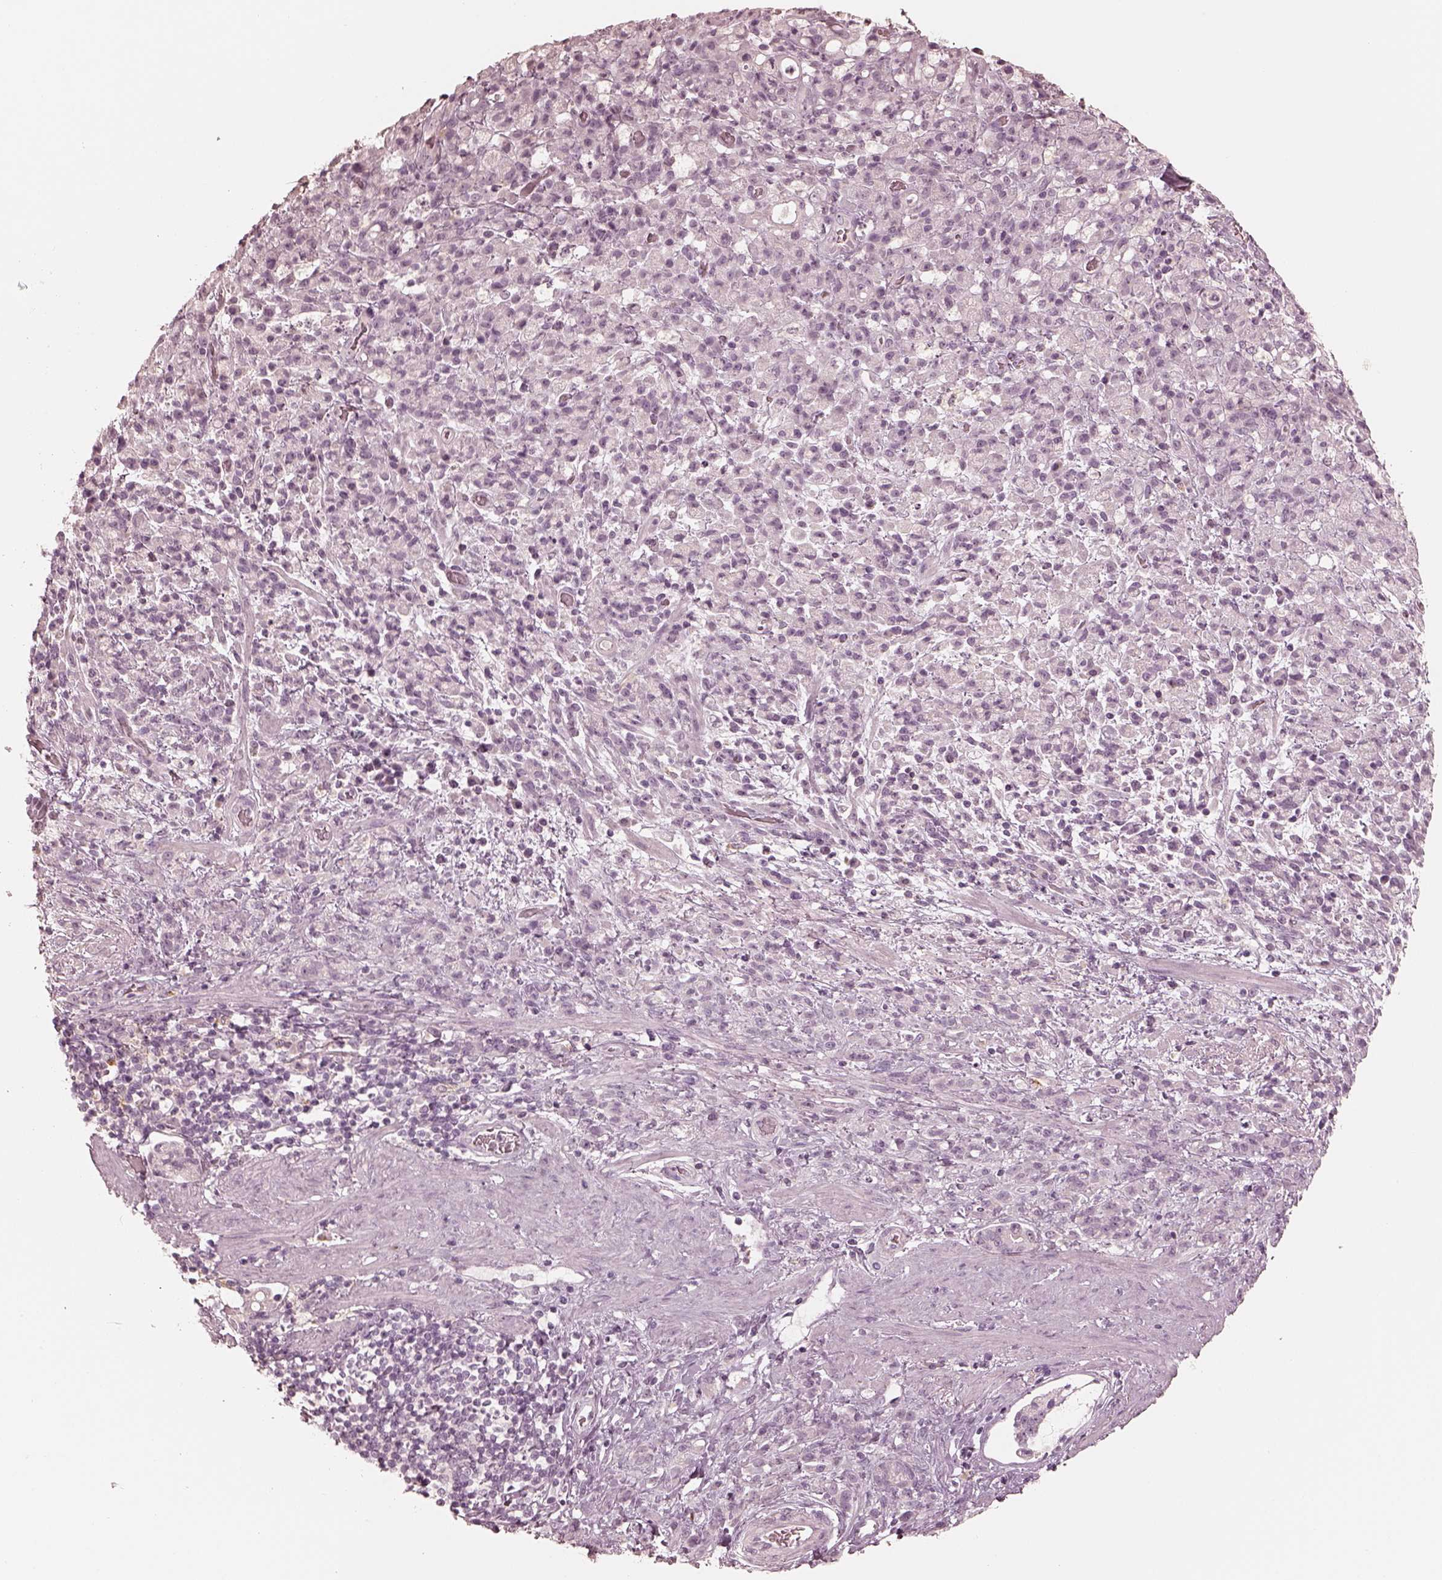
{"staining": {"intensity": "negative", "quantity": "none", "location": "none"}, "tissue": "stomach cancer", "cell_type": "Tumor cells", "image_type": "cancer", "snomed": [{"axis": "morphology", "description": "Adenocarcinoma, NOS"}, {"axis": "topography", "description": "Stomach"}], "caption": "Immunohistochemistry of human stomach adenocarcinoma demonstrates no staining in tumor cells.", "gene": "CALR3", "patient": {"sex": "female", "age": 60}}